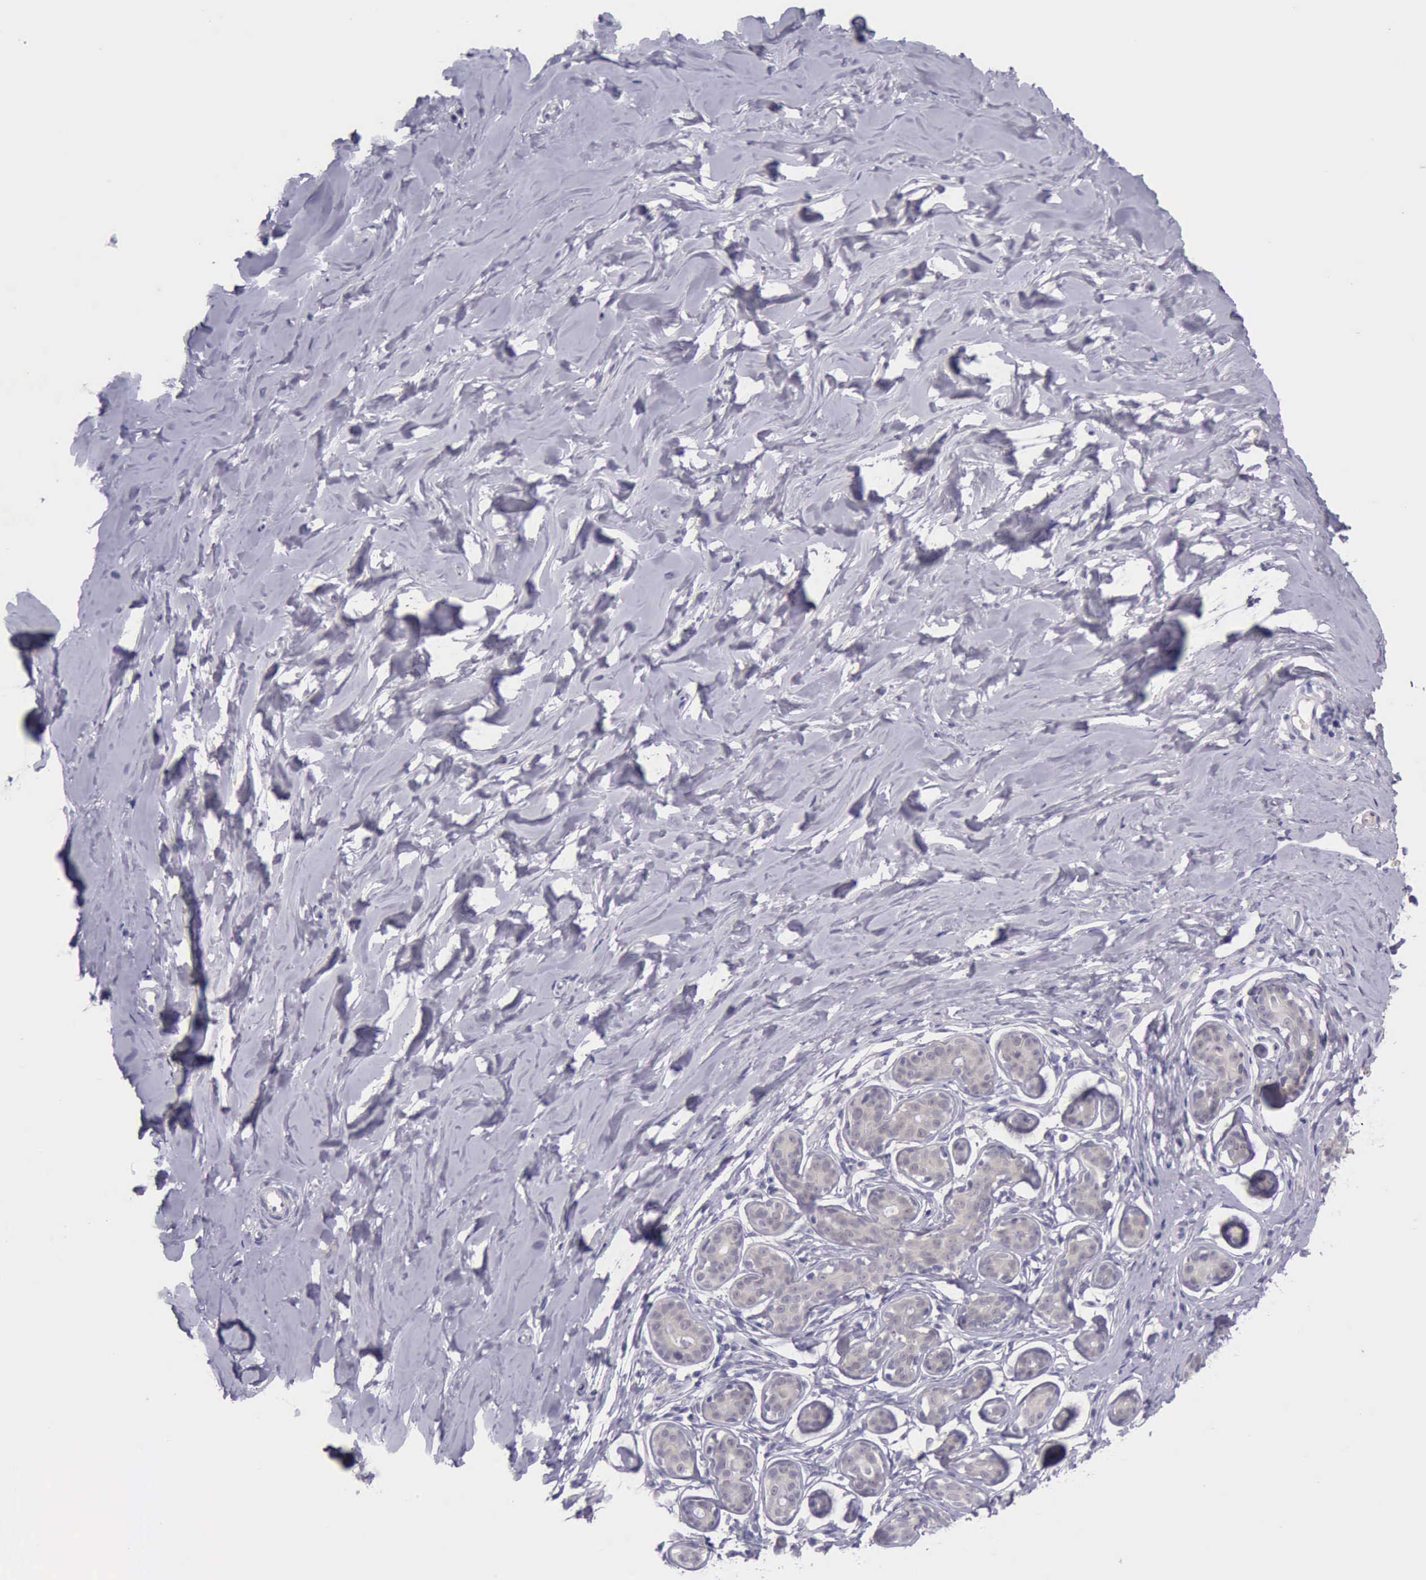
{"staining": {"intensity": "negative", "quantity": "none", "location": "none"}, "tissue": "breast", "cell_type": "Adipocytes", "image_type": "normal", "snomed": [{"axis": "morphology", "description": "Normal tissue, NOS"}, {"axis": "topography", "description": "Breast"}], "caption": "Protein analysis of benign breast exhibits no significant positivity in adipocytes. The staining was performed using DAB (3,3'-diaminobenzidine) to visualize the protein expression in brown, while the nuclei were stained in blue with hematoxylin (Magnification: 20x).", "gene": "ARNT2", "patient": {"sex": "female", "age": 22}}